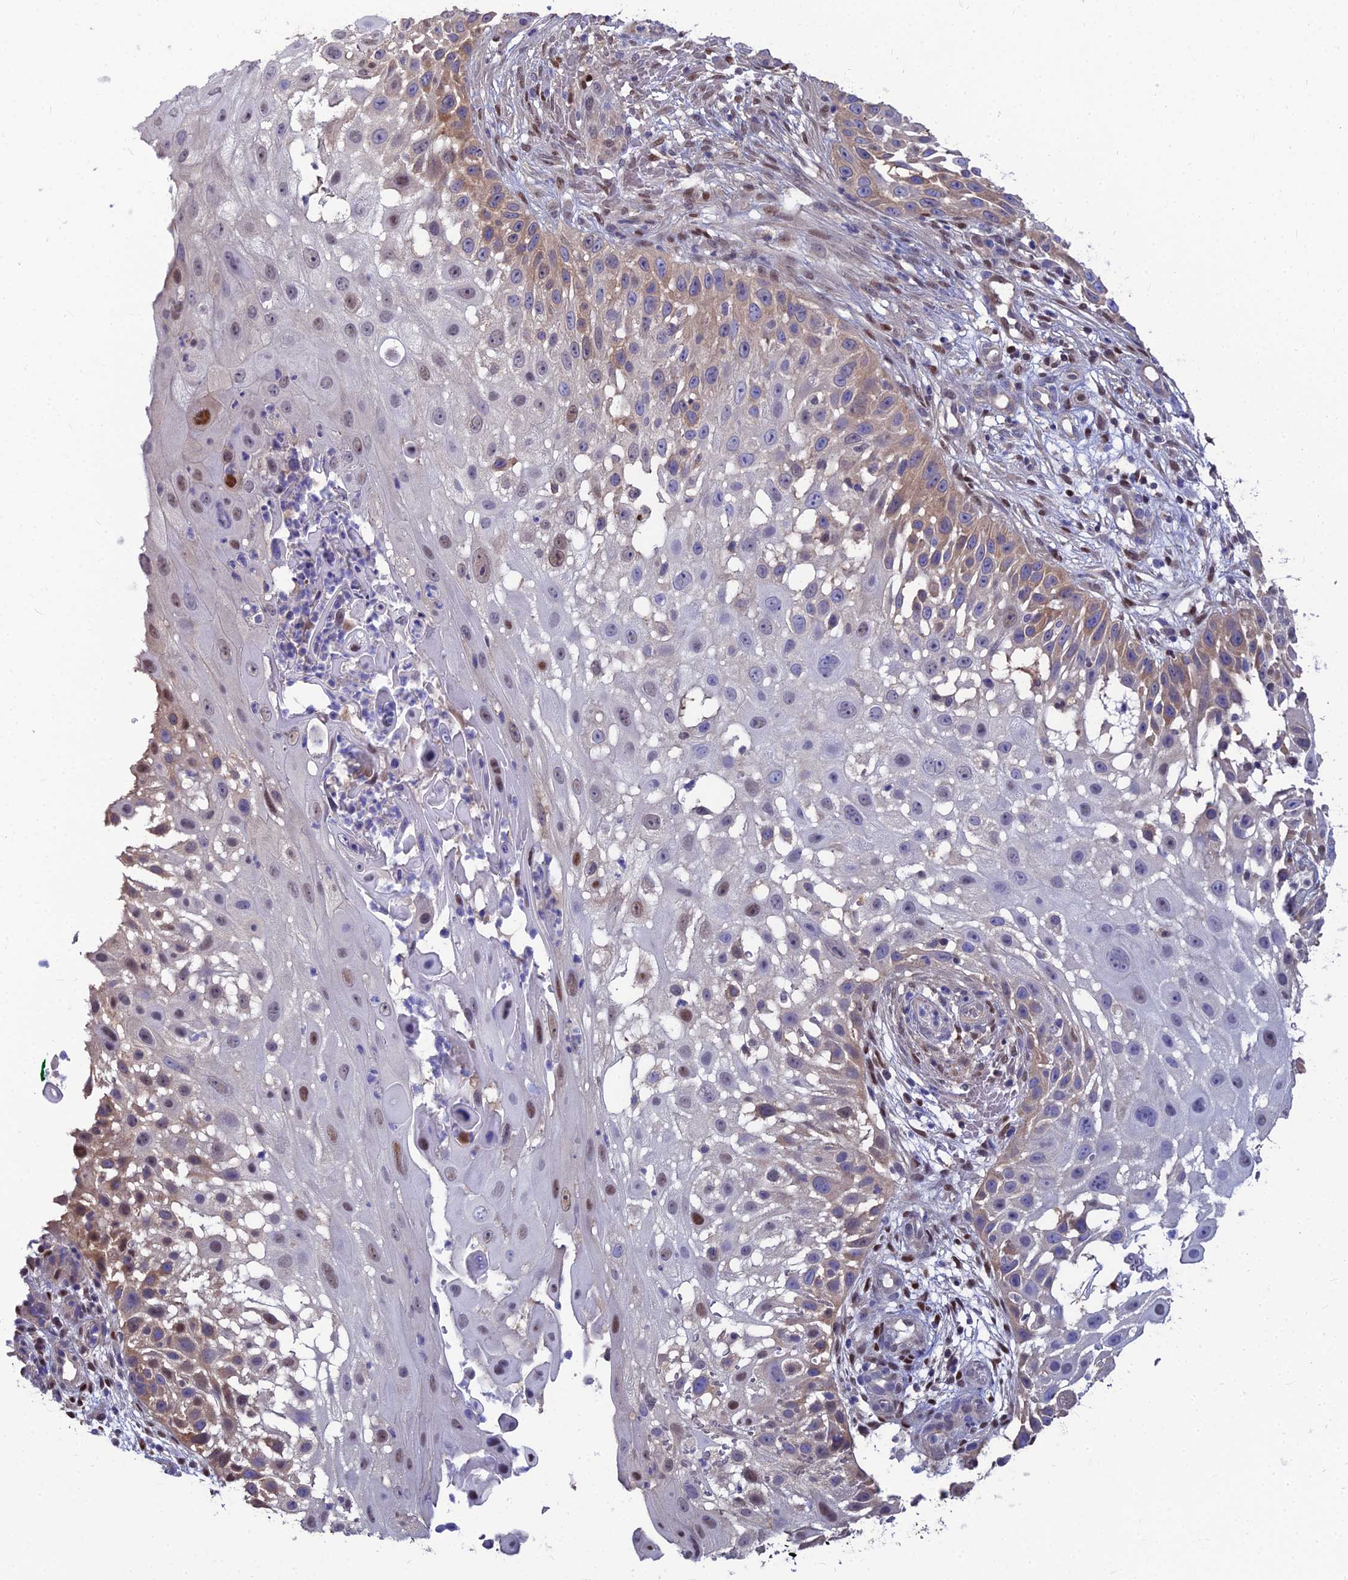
{"staining": {"intensity": "moderate", "quantity": "25%-75%", "location": "cytoplasmic/membranous,nuclear"}, "tissue": "skin cancer", "cell_type": "Tumor cells", "image_type": "cancer", "snomed": [{"axis": "morphology", "description": "Squamous cell carcinoma, NOS"}, {"axis": "topography", "description": "Skin"}], "caption": "A brown stain labels moderate cytoplasmic/membranous and nuclear staining of a protein in skin cancer (squamous cell carcinoma) tumor cells.", "gene": "DNPEP", "patient": {"sex": "female", "age": 44}}